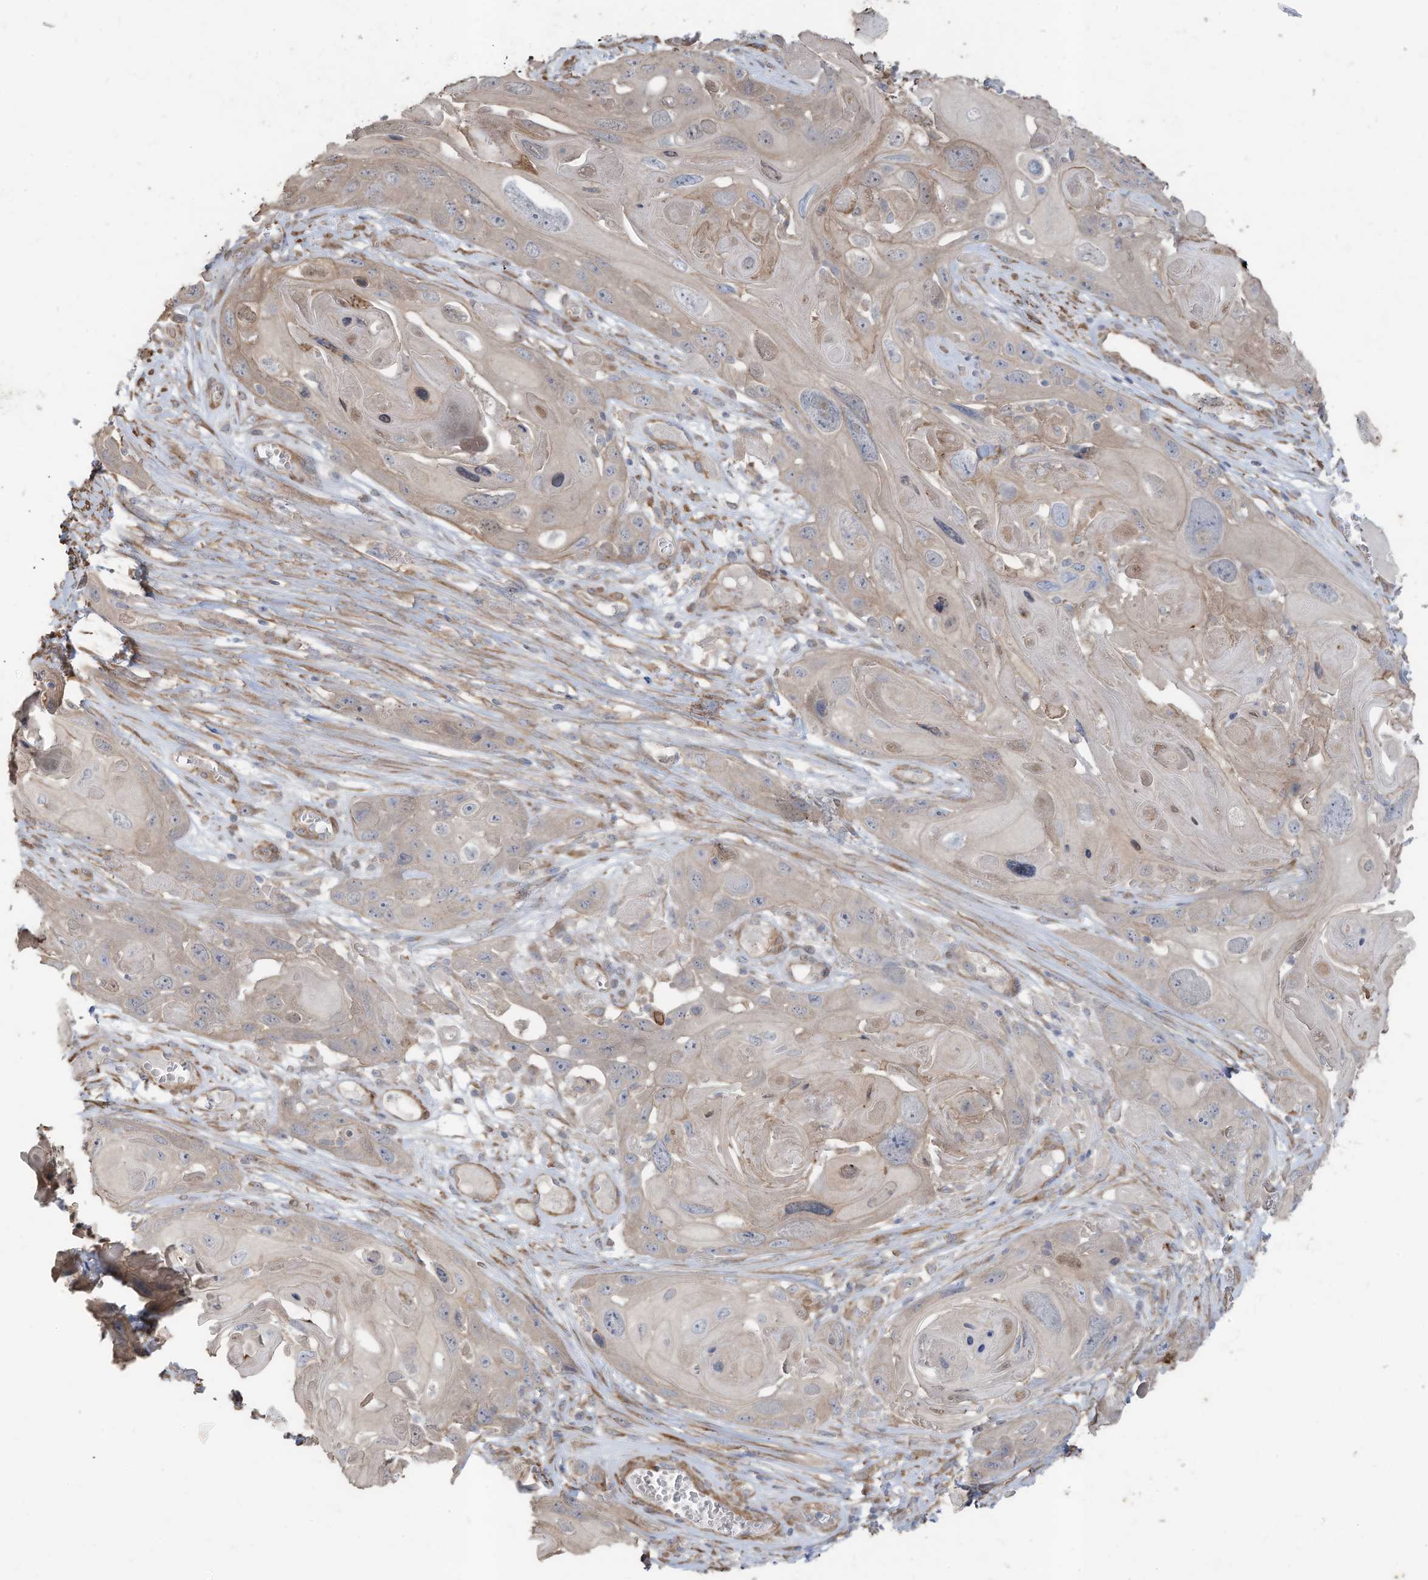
{"staining": {"intensity": "negative", "quantity": "none", "location": "none"}, "tissue": "skin cancer", "cell_type": "Tumor cells", "image_type": "cancer", "snomed": [{"axis": "morphology", "description": "Squamous cell carcinoma, NOS"}, {"axis": "topography", "description": "Skin"}], "caption": "An image of human skin cancer is negative for staining in tumor cells.", "gene": "SLC17A7", "patient": {"sex": "male", "age": 55}}